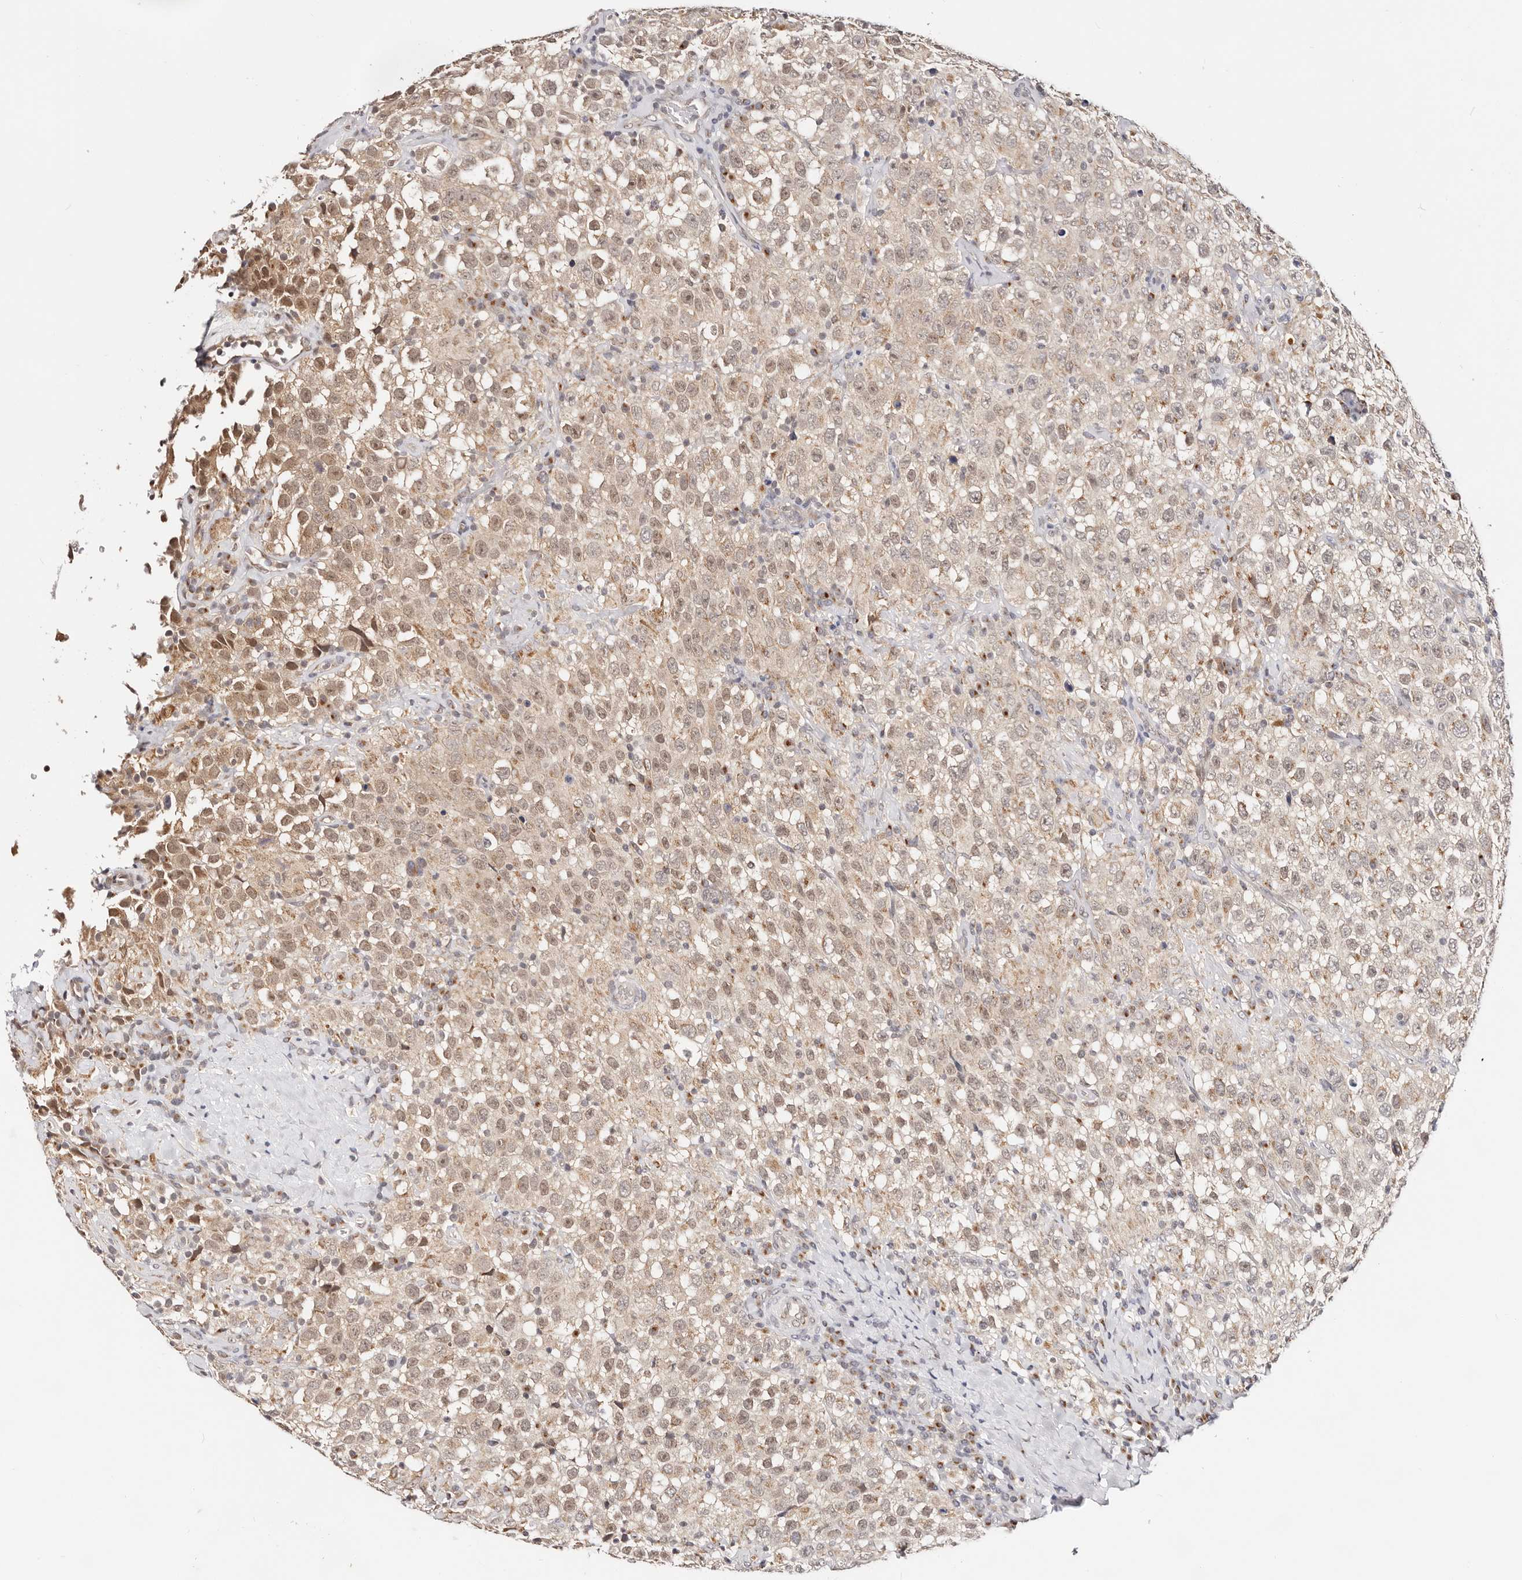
{"staining": {"intensity": "weak", "quantity": ">75%", "location": "cytoplasmic/membranous,nuclear"}, "tissue": "testis cancer", "cell_type": "Tumor cells", "image_type": "cancer", "snomed": [{"axis": "morphology", "description": "Seminoma, NOS"}, {"axis": "topography", "description": "Testis"}], "caption": "High-magnification brightfield microscopy of testis cancer (seminoma) stained with DAB (brown) and counterstained with hematoxylin (blue). tumor cells exhibit weak cytoplasmic/membranous and nuclear expression is present in about>75% of cells.", "gene": "VIPAS39", "patient": {"sex": "male", "age": 41}}